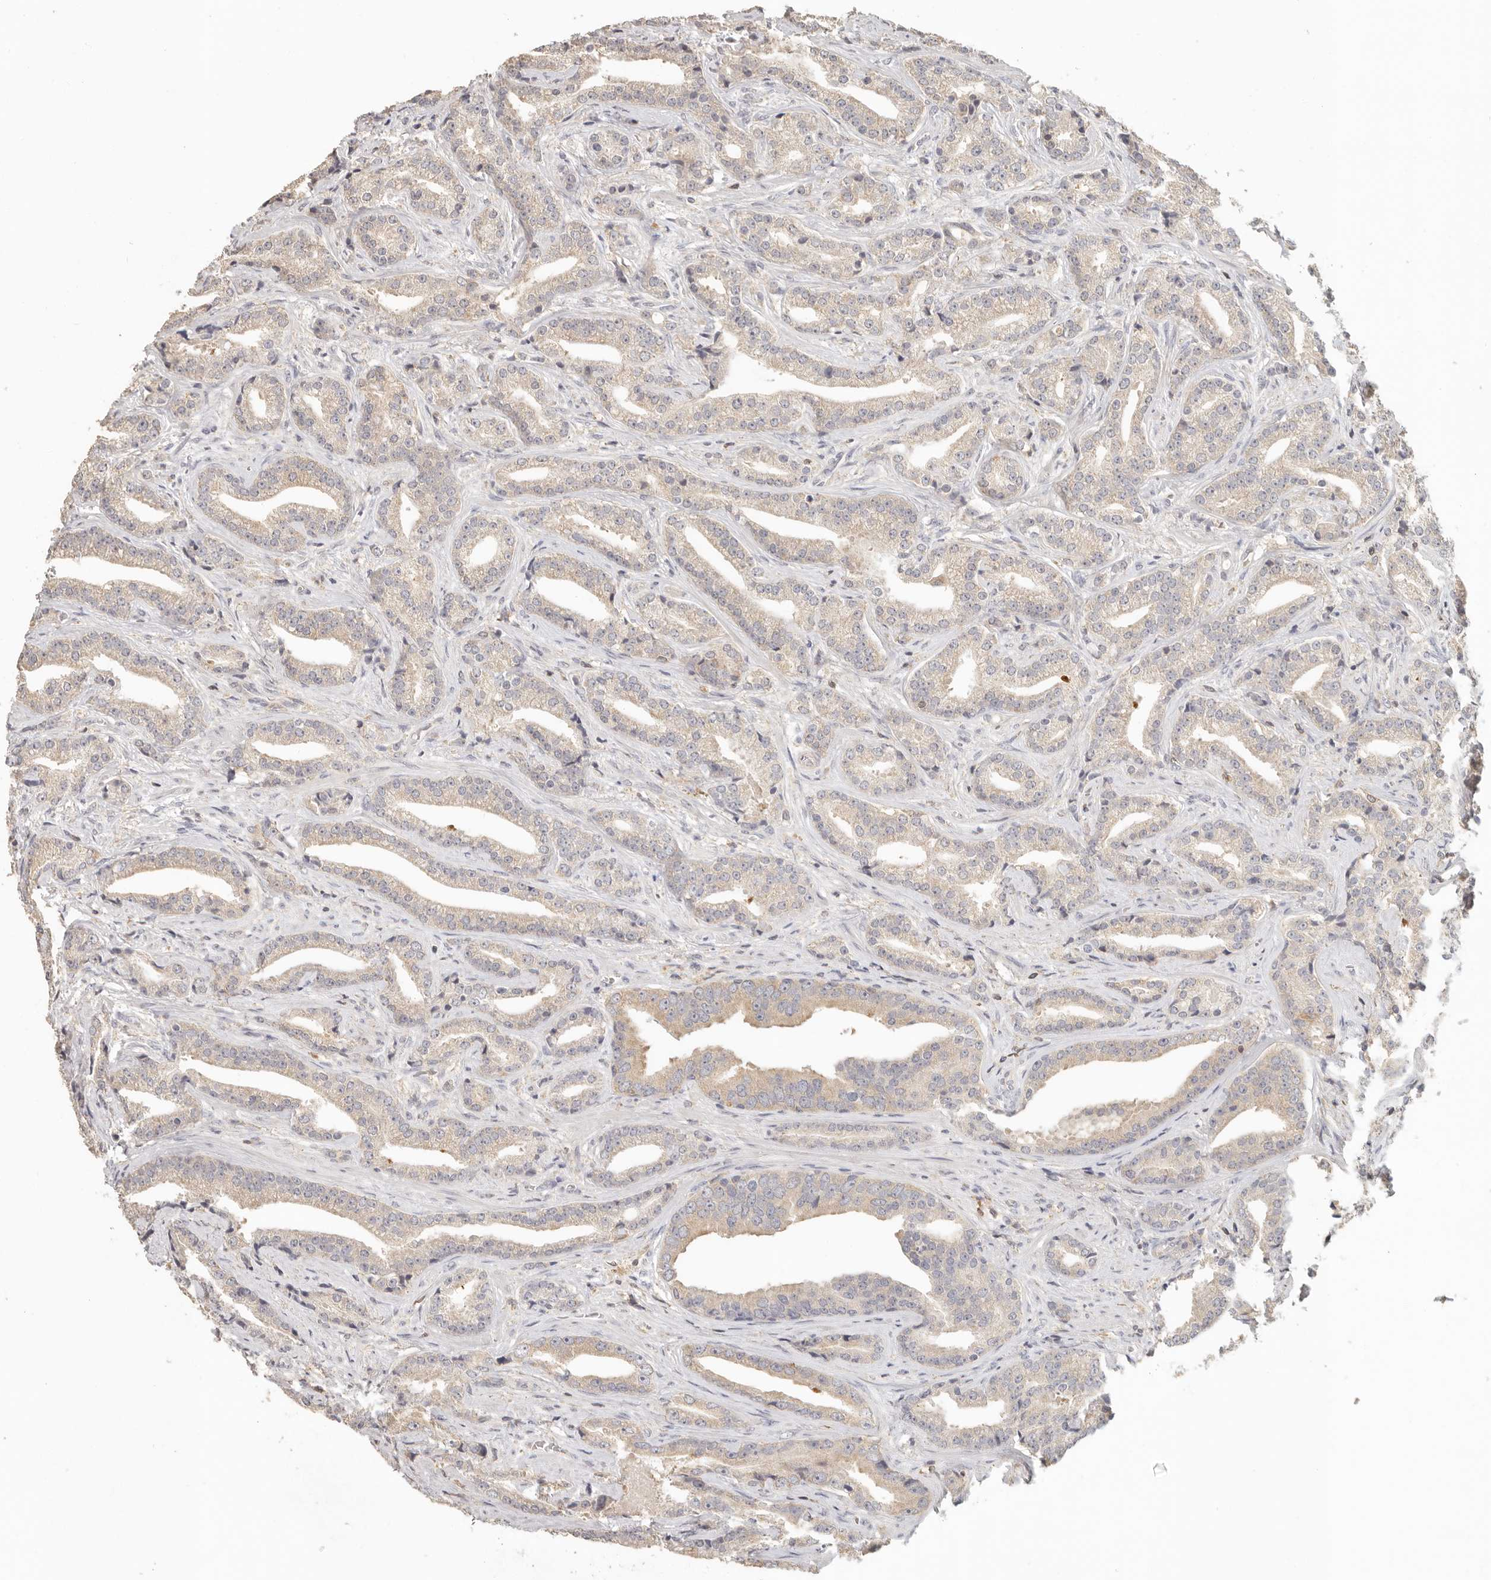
{"staining": {"intensity": "weak", "quantity": "<25%", "location": "cytoplasmic/membranous"}, "tissue": "prostate cancer", "cell_type": "Tumor cells", "image_type": "cancer", "snomed": [{"axis": "morphology", "description": "Adenocarcinoma, Low grade"}, {"axis": "topography", "description": "Prostate"}], "caption": "A photomicrograph of adenocarcinoma (low-grade) (prostate) stained for a protein demonstrates no brown staining in tumor cells.", "gene": "CSK", "patient": {"sex": "male", "age": 67}}